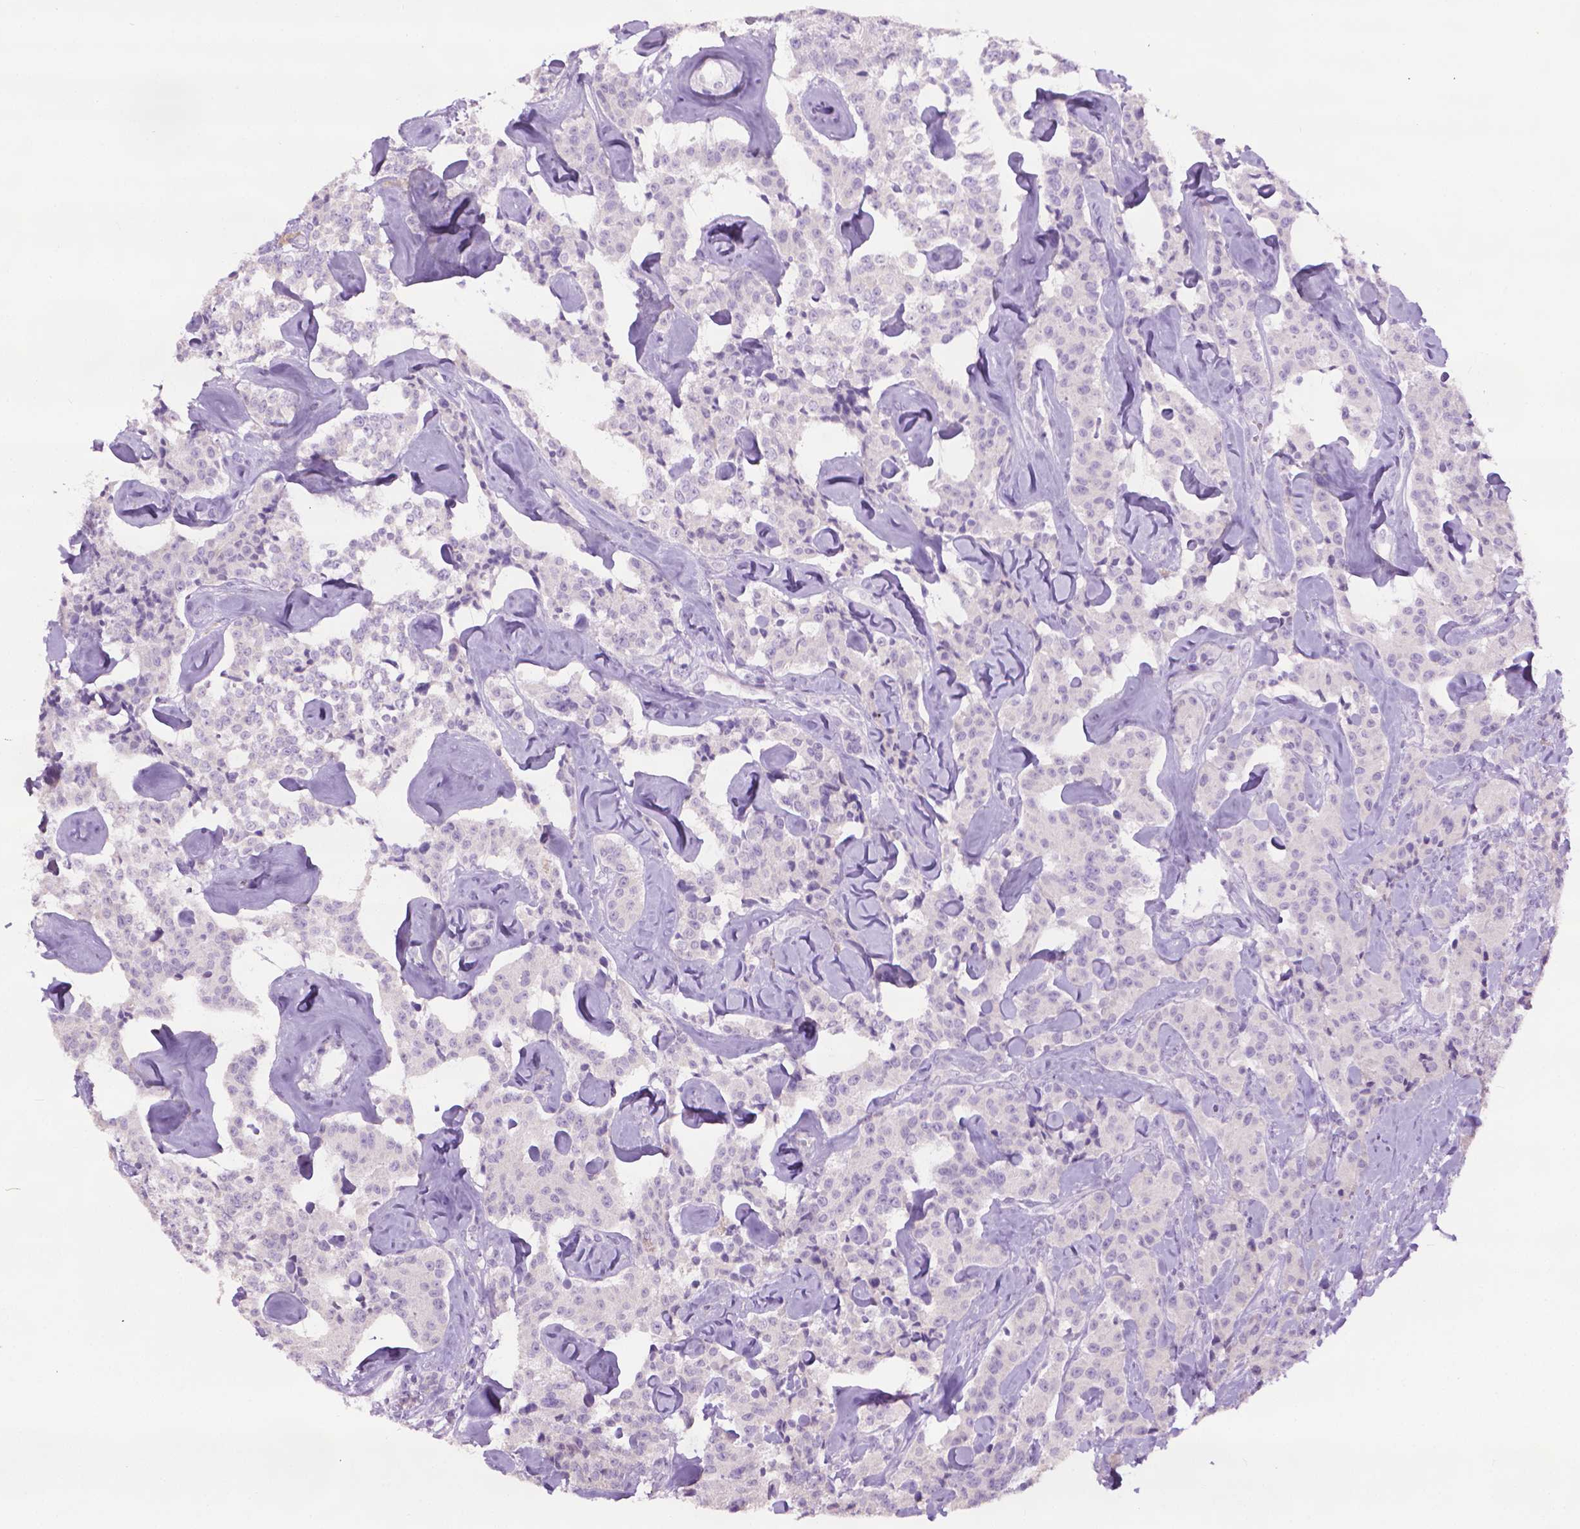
{"staining": {"intensity": "negative", "quantity": "none", "location": "none"}, "tissue": "carcinoid", "cell_type": "Tumor cells", "image_type": "cancer", "snomed": [{"axis": "morphology", "description": "Carcinoid, malignant, NOS"}, {"axis": "topography", "description": "Pancreas"}], "caption": "Immunohistochemistry (IHC) of carcinoid shows no positivity in tumor cells.", "gene": "DNAI7", "patient": {"sex": "male", "age": 41}}